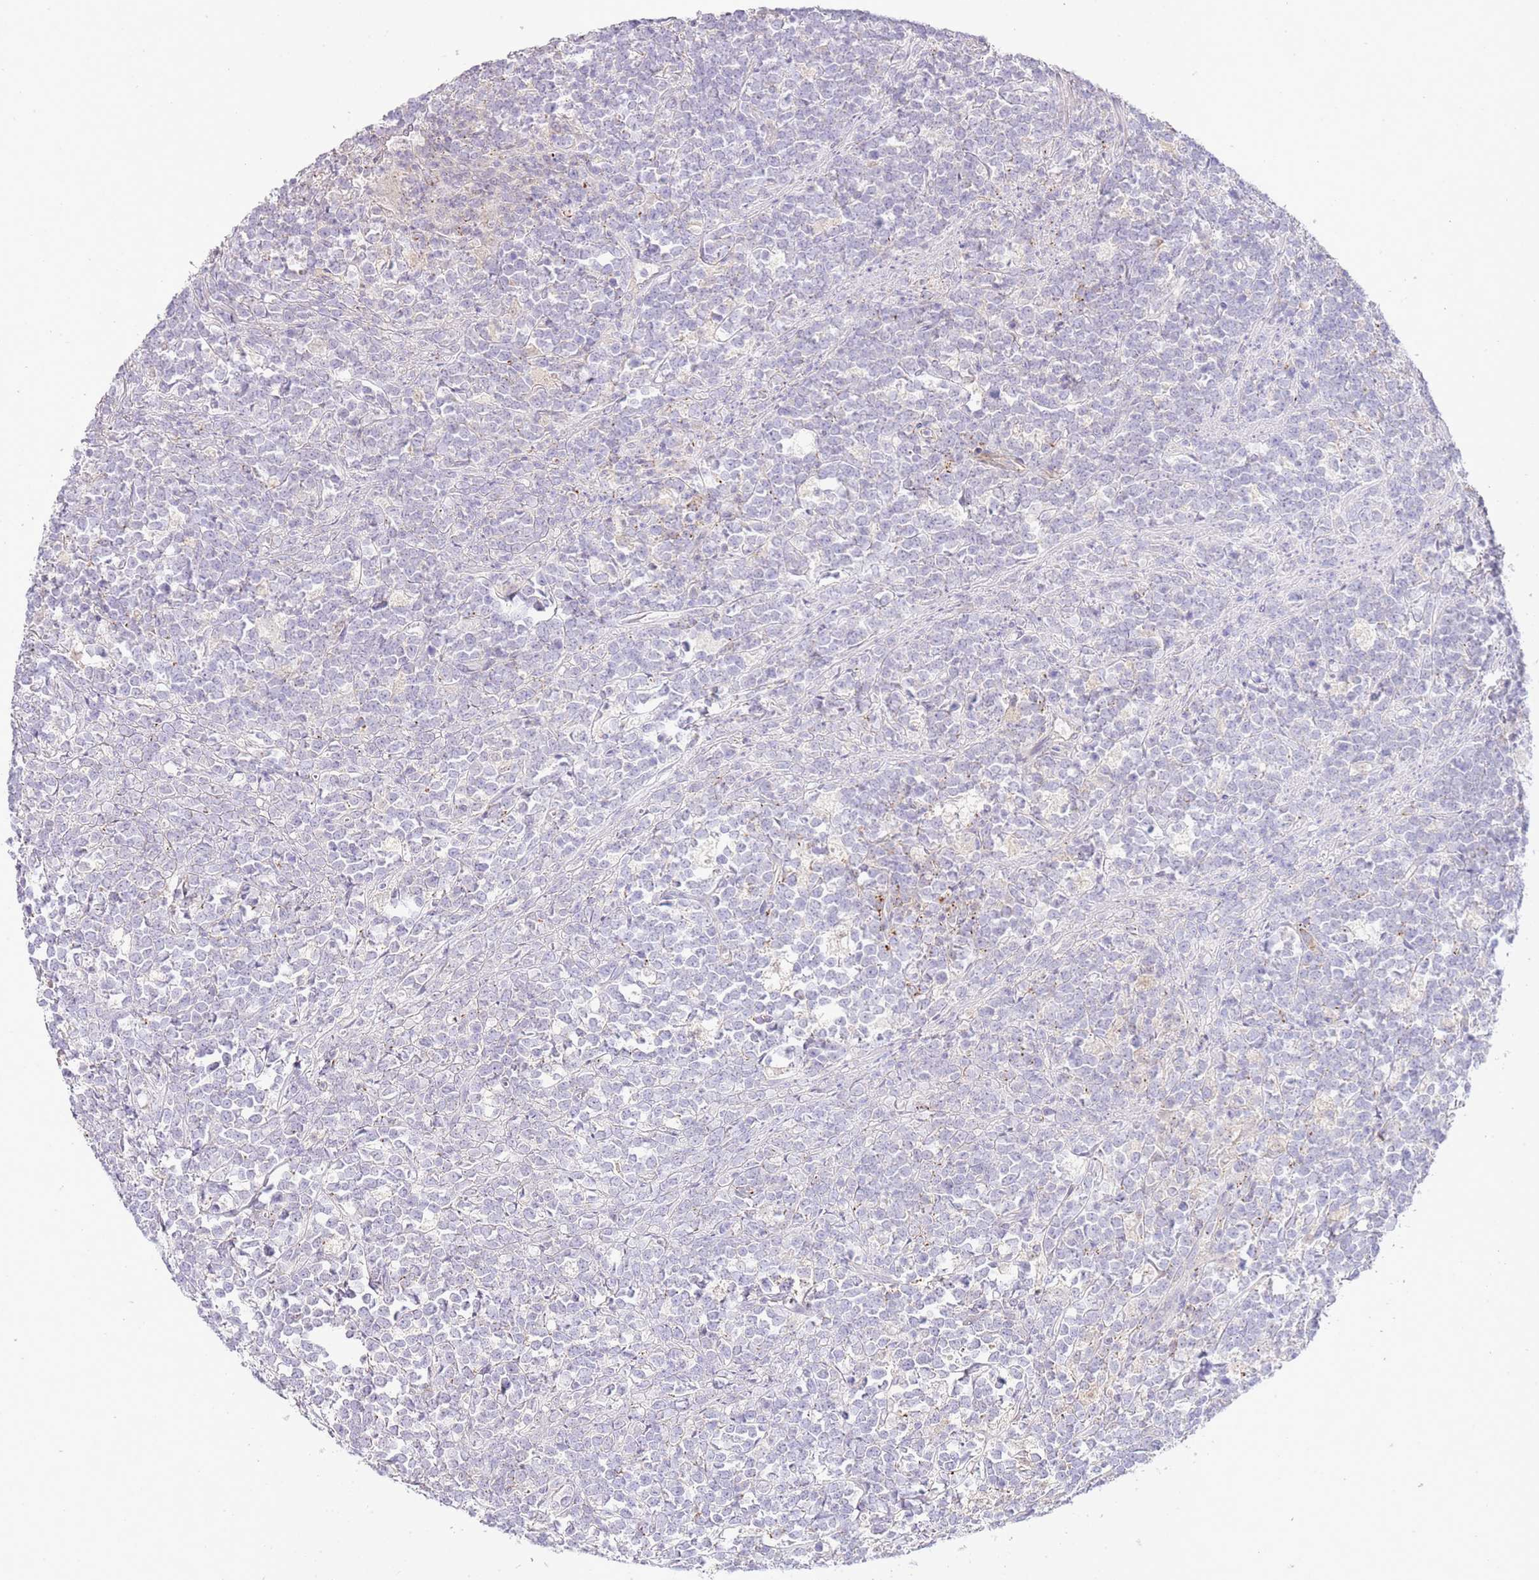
{"staining": {"intensity": "negative", "quantity": "none", "location": "none"}, "tissue": "lymphoma", "cell_type": "Tumor cells", "image_type": "cancer", "snomed": [{"axis": "morphology", "description": "Malignant lymphoma, non-Hodgkin's type, High grade"}, {"axis": "topography", "description": "Small intestine"}, {"axis": "topography", "description": "Colon"}], "caption": "An immunohistochemistry image of malignant lymphoma, non-Hodgkin's type (high-grade) is shown. There is no staining in tumor cells of malignant lymphoma, non-Hodgkin's type (high-grade).", "gene": "ABHD17A", "patient": {"sex": "male", "age": 8}}